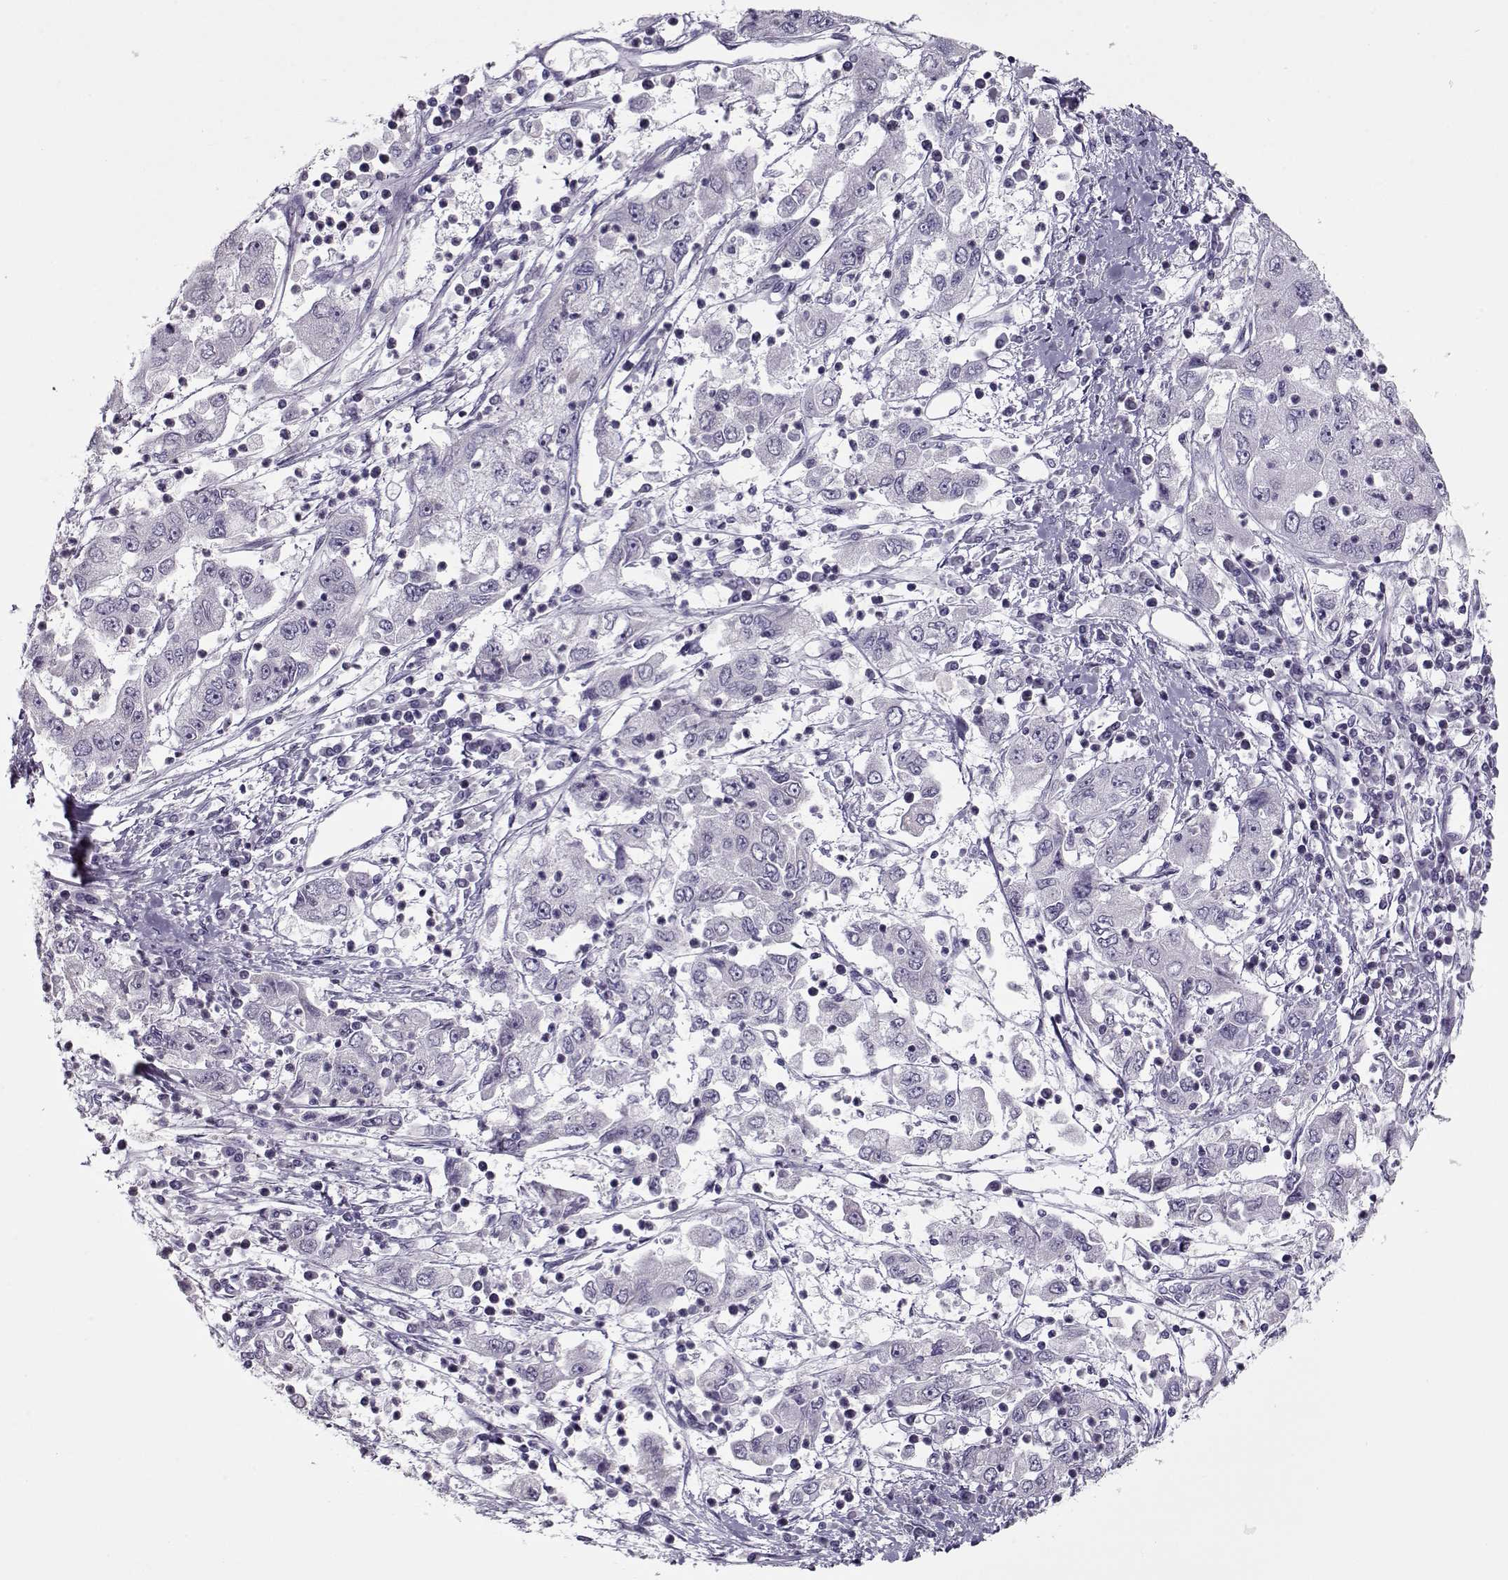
{"staining": {"intensity": "negative", "quantity": "none", "location": "none"}, "tissue": "cervical cancer", "cell_type": "Tumor cells", "image_type": "cancer", "snomed": [{"axis": "morphology", "description": "Squamous cell carcinoma, NOS"}, {"axis": "topography", "description": "Cervix"}], "caption": "Immunohistochemistry (IHC) of human cervical cancer shows no positivity in tumor cells. (DAB IHC visualized using brightfield microscopy, high magnification).", "gene": "CIBAR1", "patient": {"sex": "female", "age": 36}}